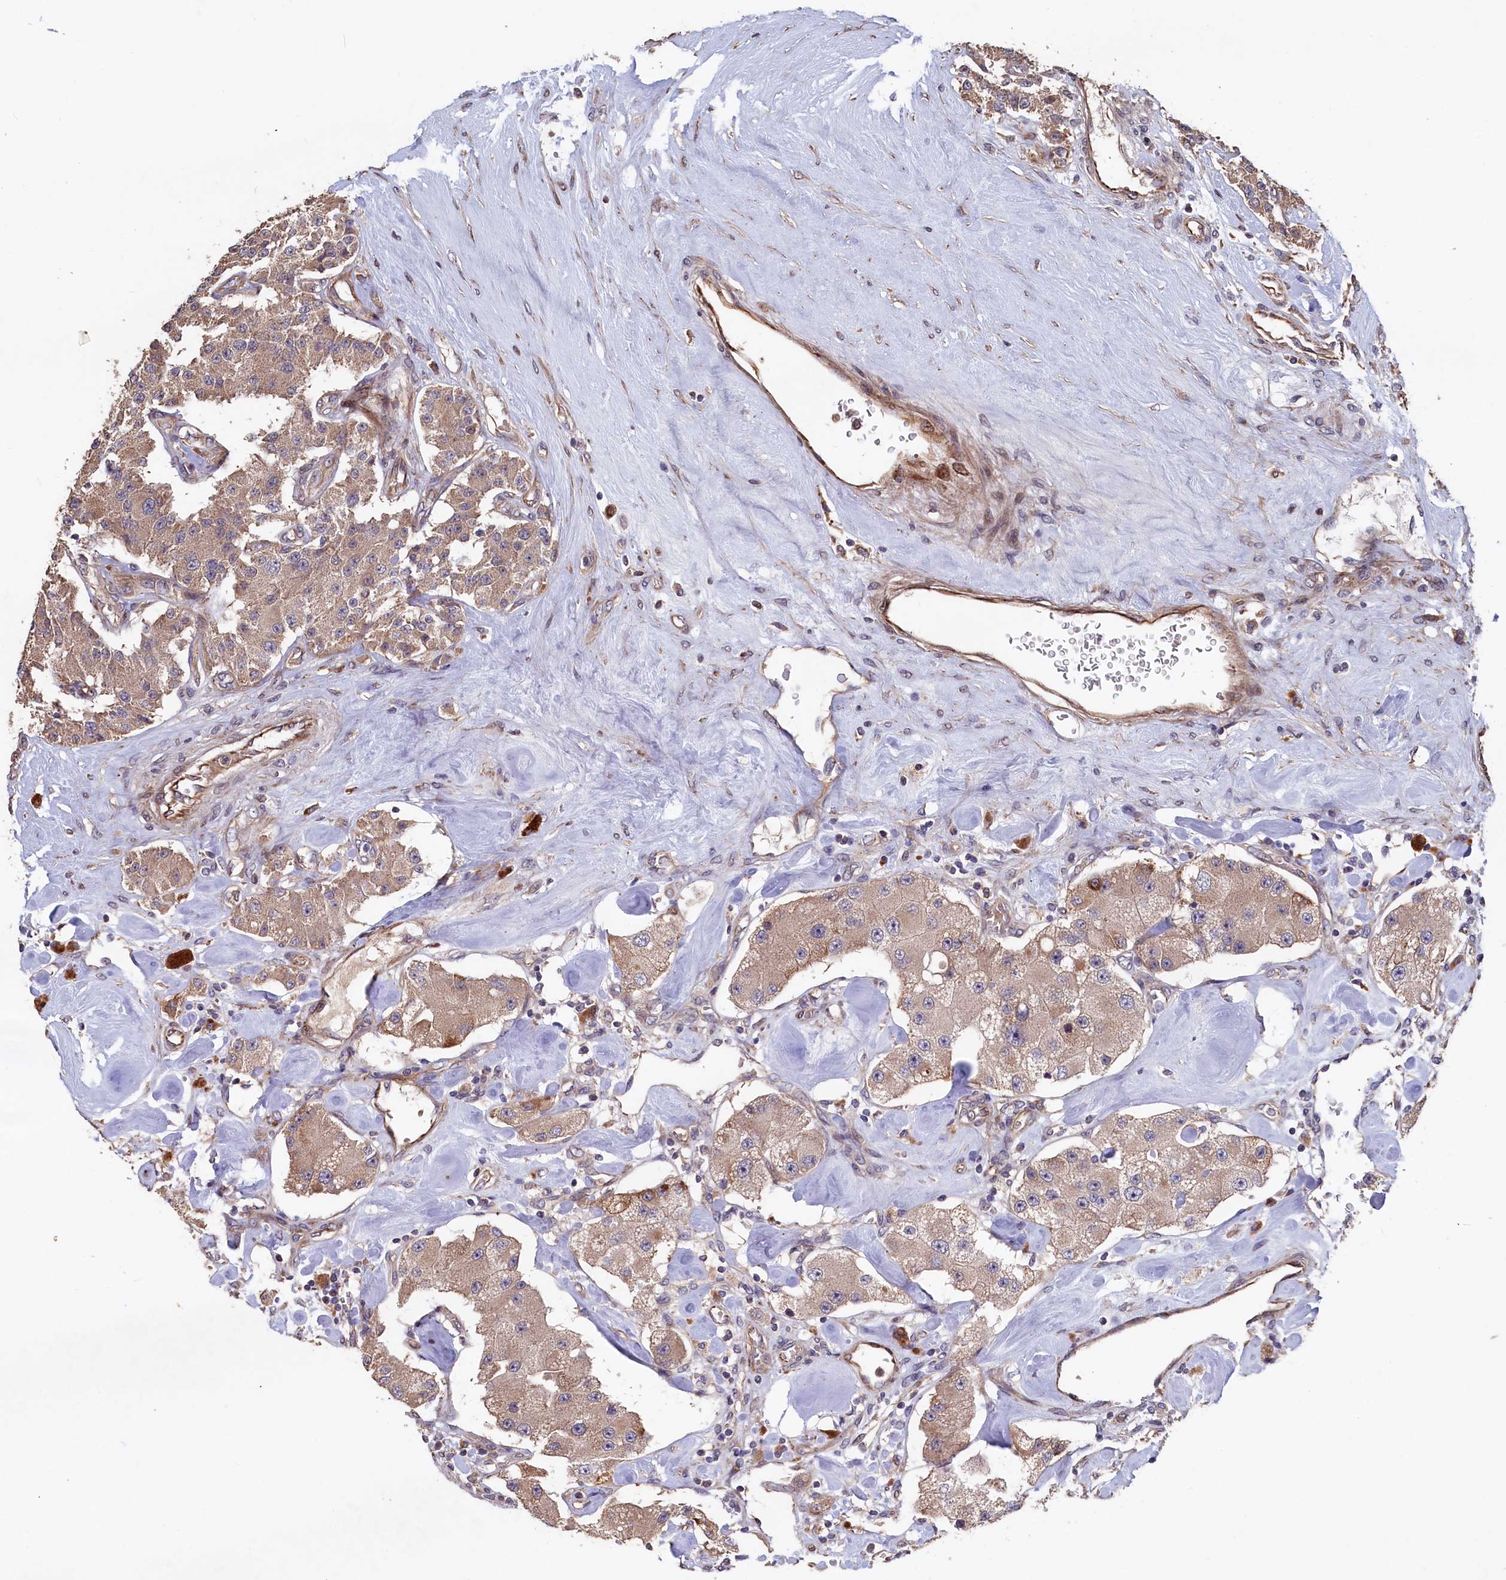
{"staining": {"intensity": "weak", "quantity": ">75%", "location": "cytoplasmic/membranous"}, "tissue": "carcinoid", "cell_type": "Tumor cells", "image_type": "cancer", "snomed": [{"axis": "morphology", "description": "Carcinoid, malignant, NOS"}, {"axis": "topography", "description": "Pancreas"}], "caption": "Immunohistochemical staining of carcinoid (malignant) exhibits low levels of weak cytoplasmic/membranous protein expression in approximately >75% of tumor cells.", "gene": "GREB1L", "patient": {"sex": "male", "age": 41}}